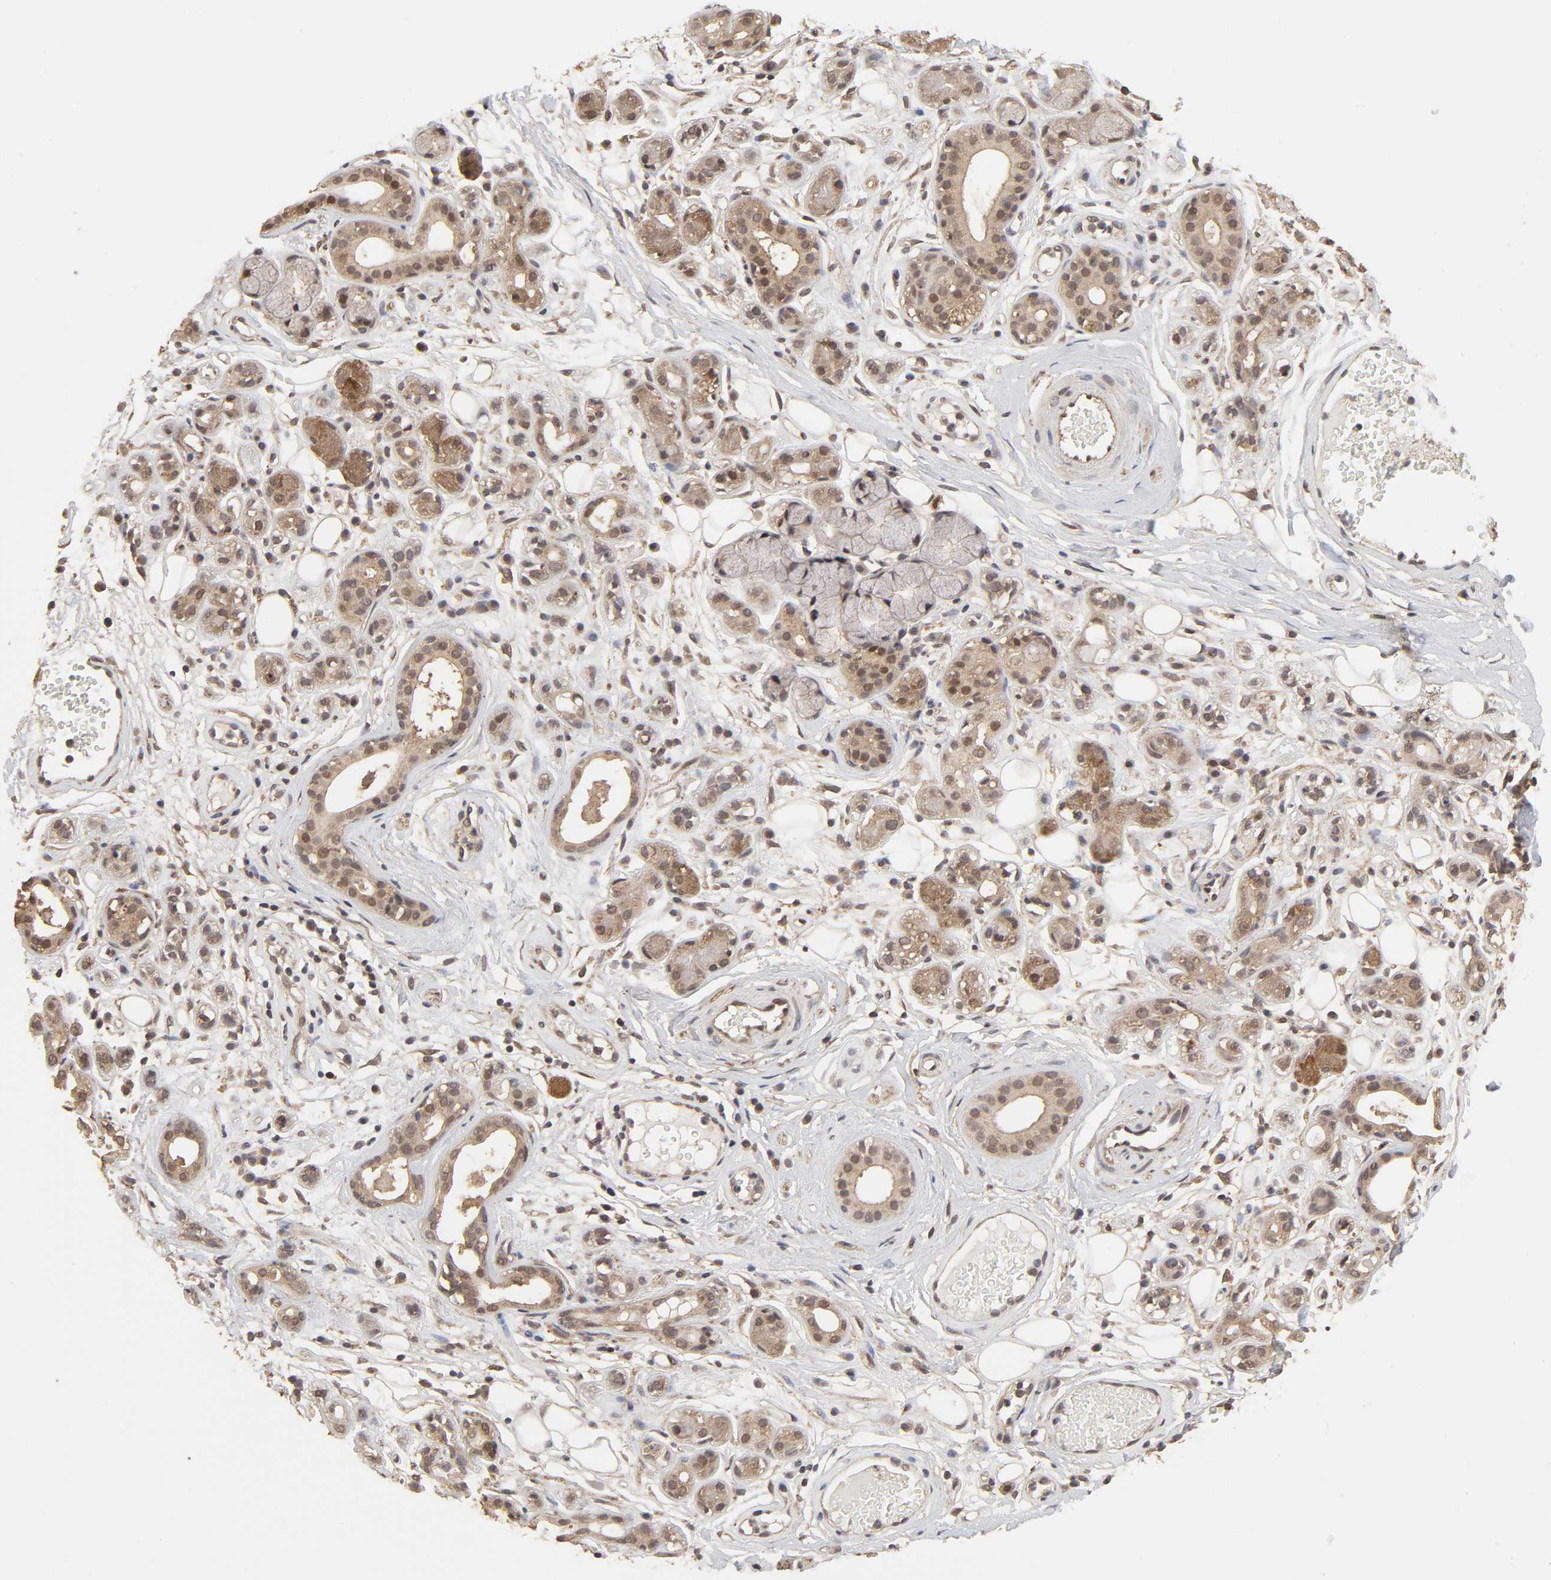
{"staining": {"intensity": "moderate", "quantity": ">75%", "location": "cytoplasmic/membranous"}, "tissue": "salivary gland", "cell_type": "Glandular cells", "image_type": "normal", "snomed": [{"axis": "morphology", "description": "Normal tissue, NOS"}, {"axis": "topography", "description": "Salivary gland"}], "caption": "IHC micrograph of normal salivary gland: human salivary gland stained using IHC exhibits medium levels of moderate protein expression localized specifically in the cytoplasmic/membranous of glandular cells, appearing as a cytoplasmic/membranous brown color.", "gene": "MAPK1", "patient": {"sex": "male", "age": 54}}